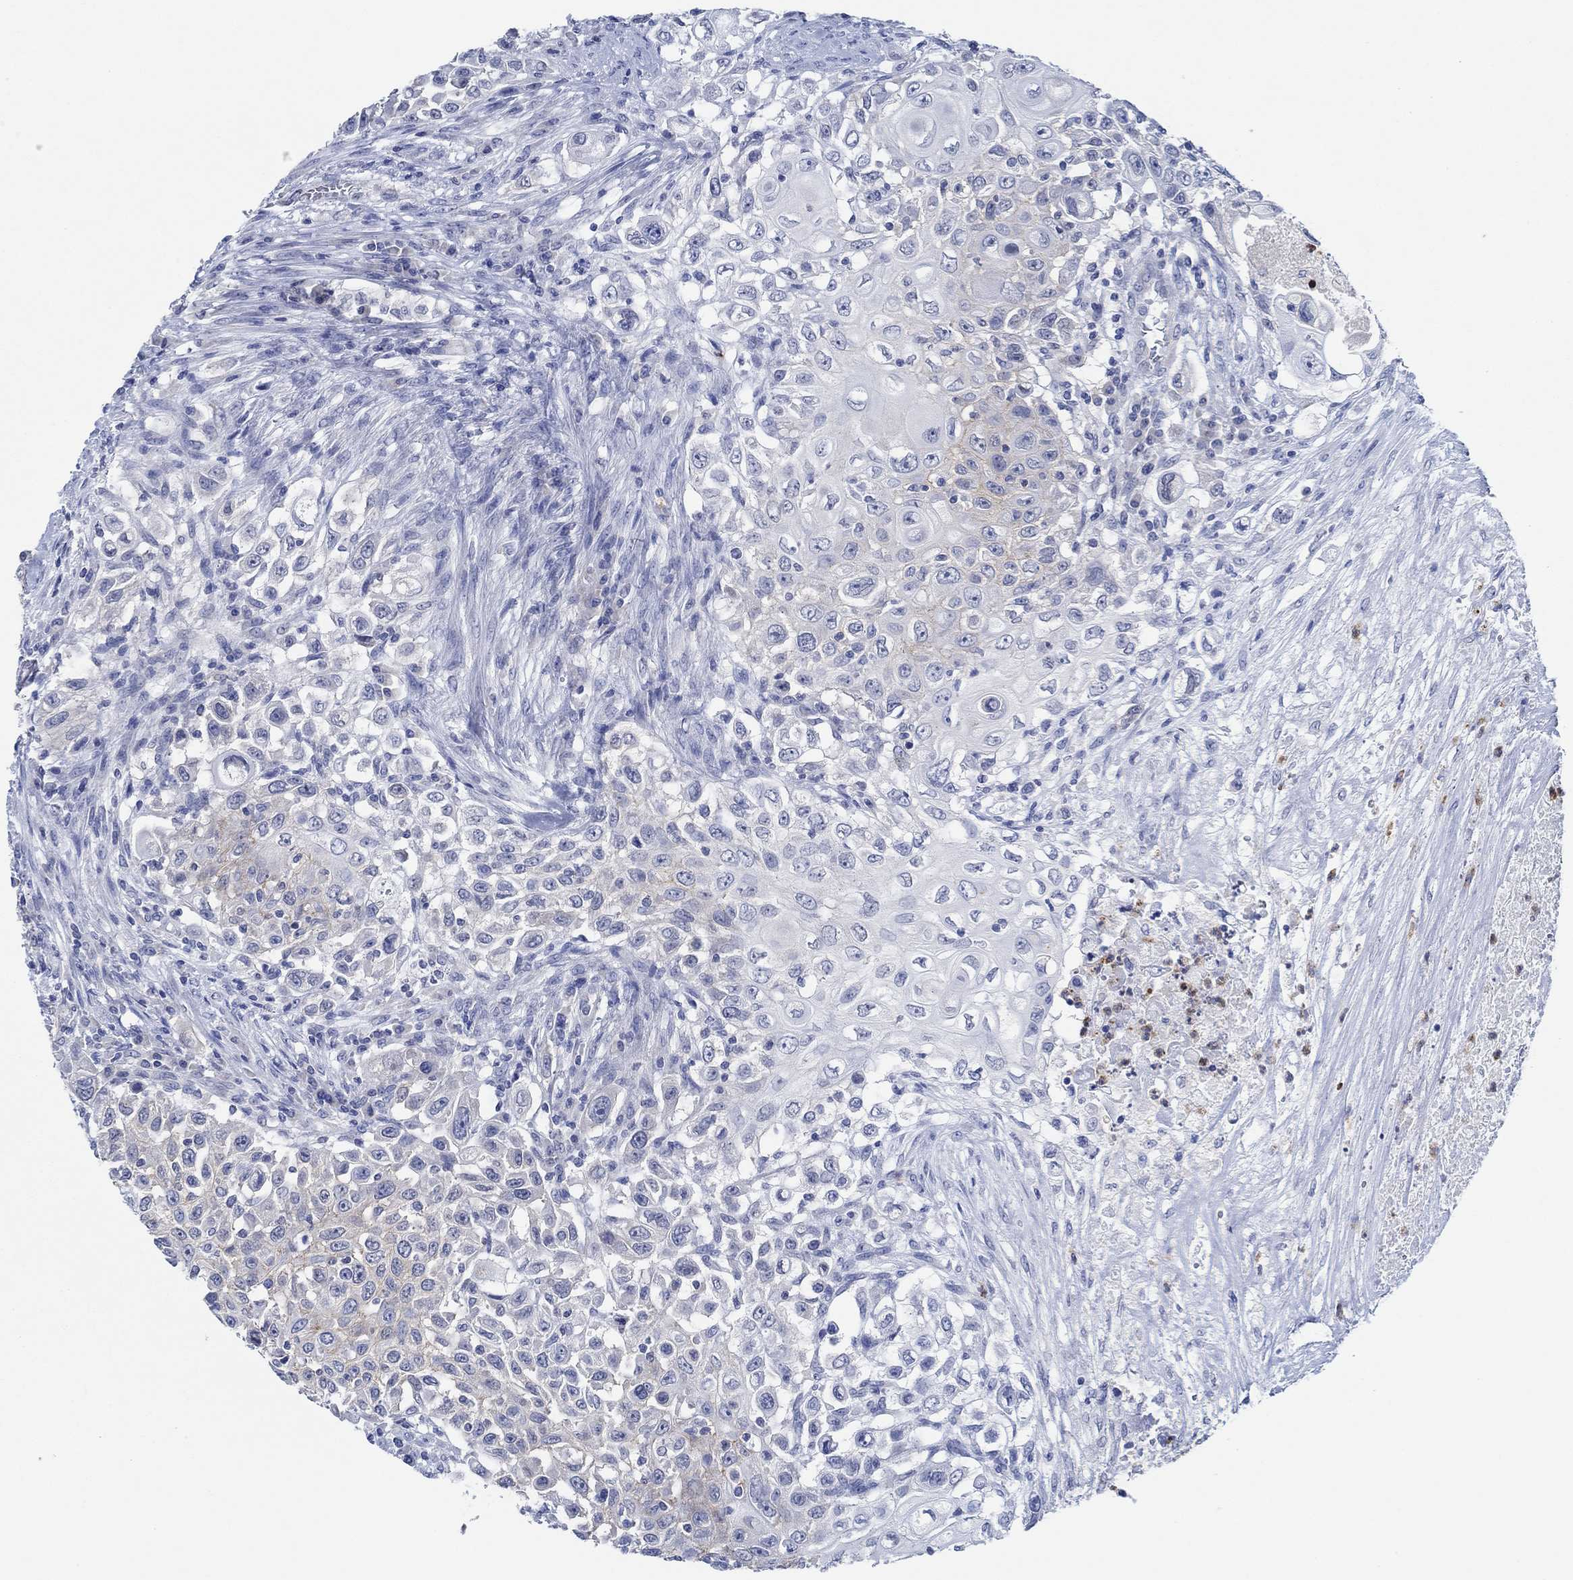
{"staining": {"intensity": "weak", "quantity": "<25%", "location": "cytoplasmic/membranous"}, "tissue": "urothelial cancer", "cell_type": "Tumor cells", "image_type": "cancer", "snomed": [{"axis": "morphology", "description": "Urothelial carcinoma, High grade"}, {"axis": "topography", "description": "Urinary bladder"}], "caption": "Tumor cells show no significant expression in urothelial cancer.", "gene": "ZNF671", "patient": {"sex": "female", "age": 56}}